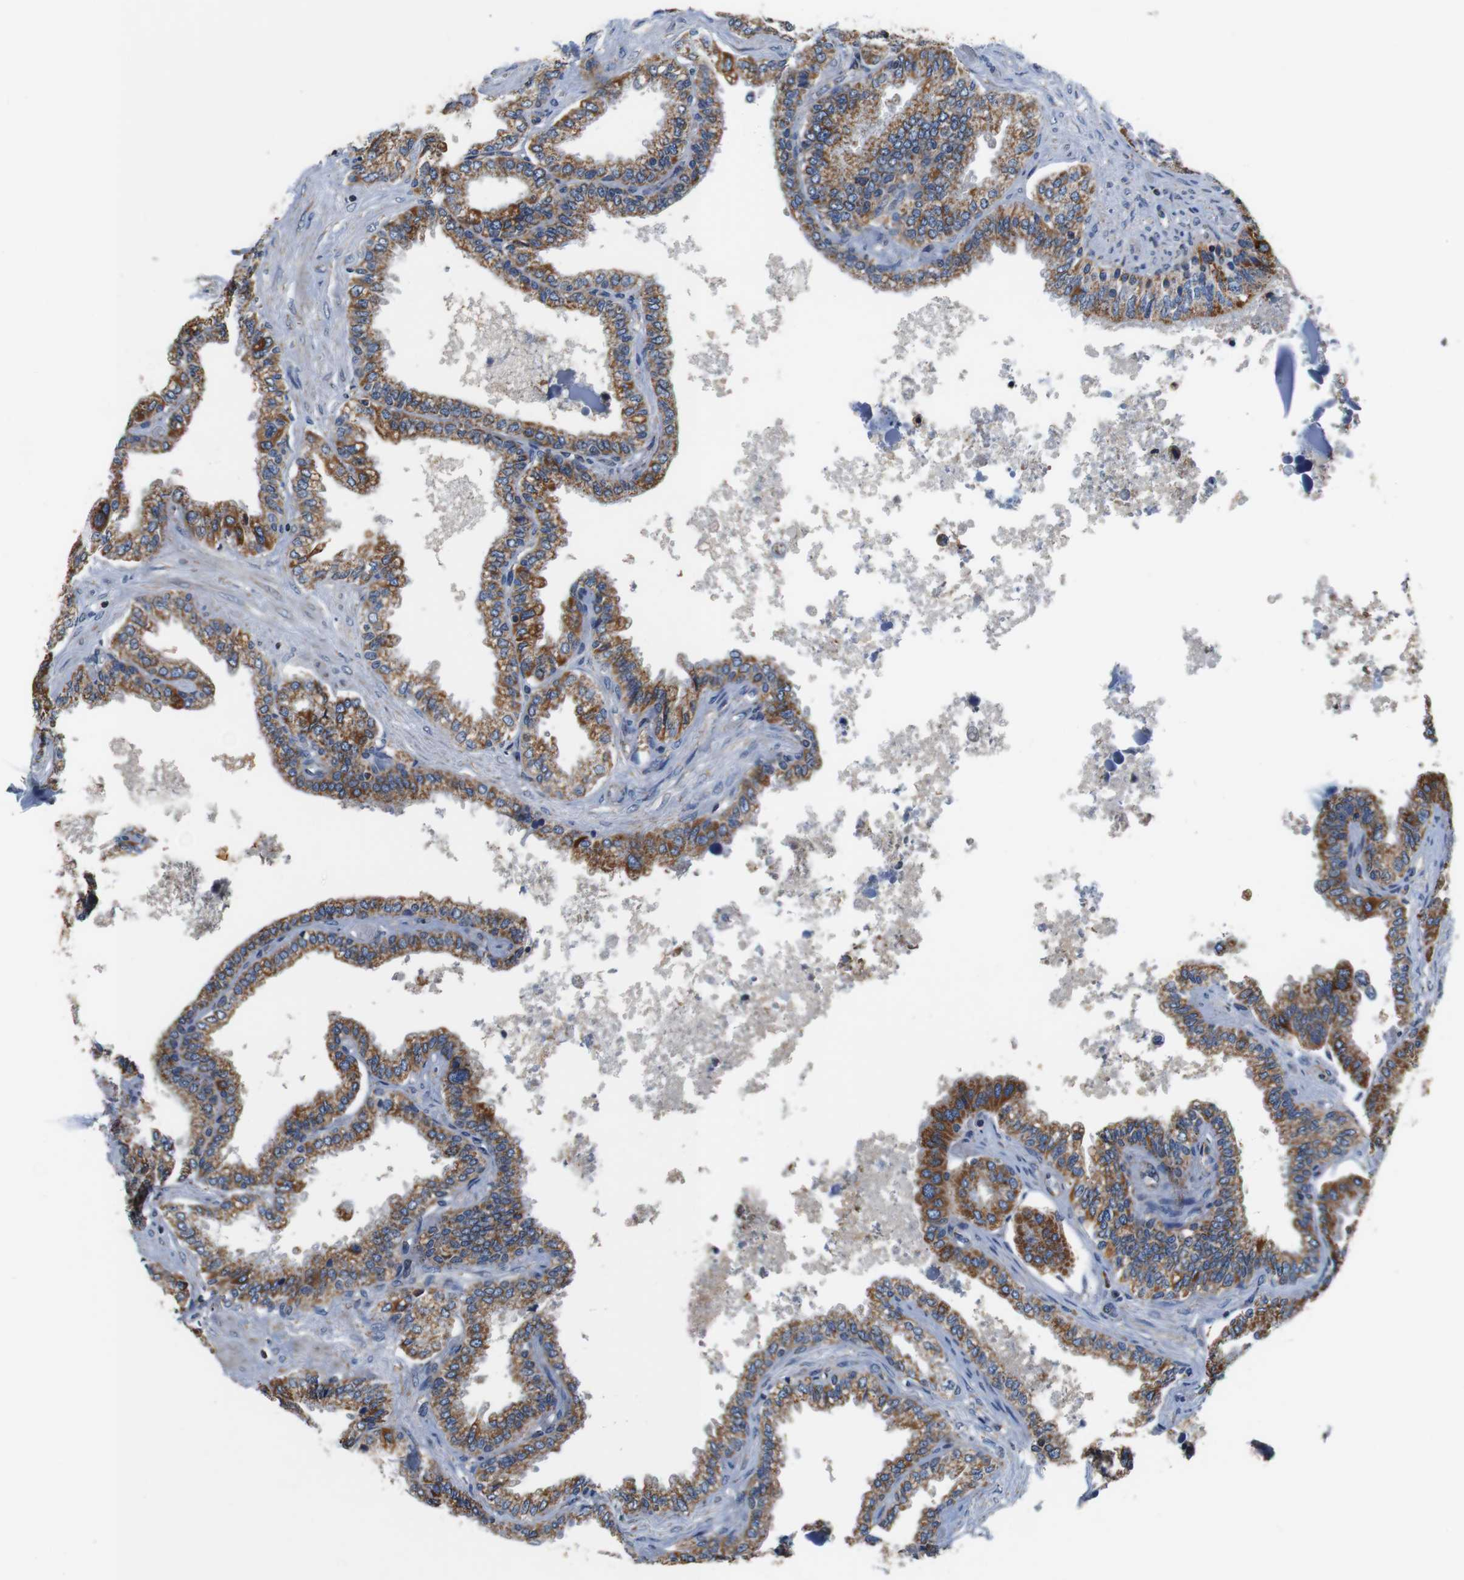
{"staining": {"intensity": "moderate", "quantity": ">75%", "location": "cytoplasmic/membranous"}, "tissue": "seminal vesicle", "cell_type": "Glandular cells", "image_type": "normal", "snomed": [{"axis": "morphology", "description": "Normal tissue, NOS"}, {"axis": "topography", "description": "Seminal veicle"}], "caption": "High-magnification brightfield microscopy of unremarkable seminal vesicle stained with DAB (3,3'-diaminobenzidine) (brown) and counterstained with hematoxylin (blue). glandular cells exhibit moderate cytoplasmic/membranous positivity is seen in about>75% of cells.", "gene": "LRP4", "patient": {"sex": "male", "age": 46}}